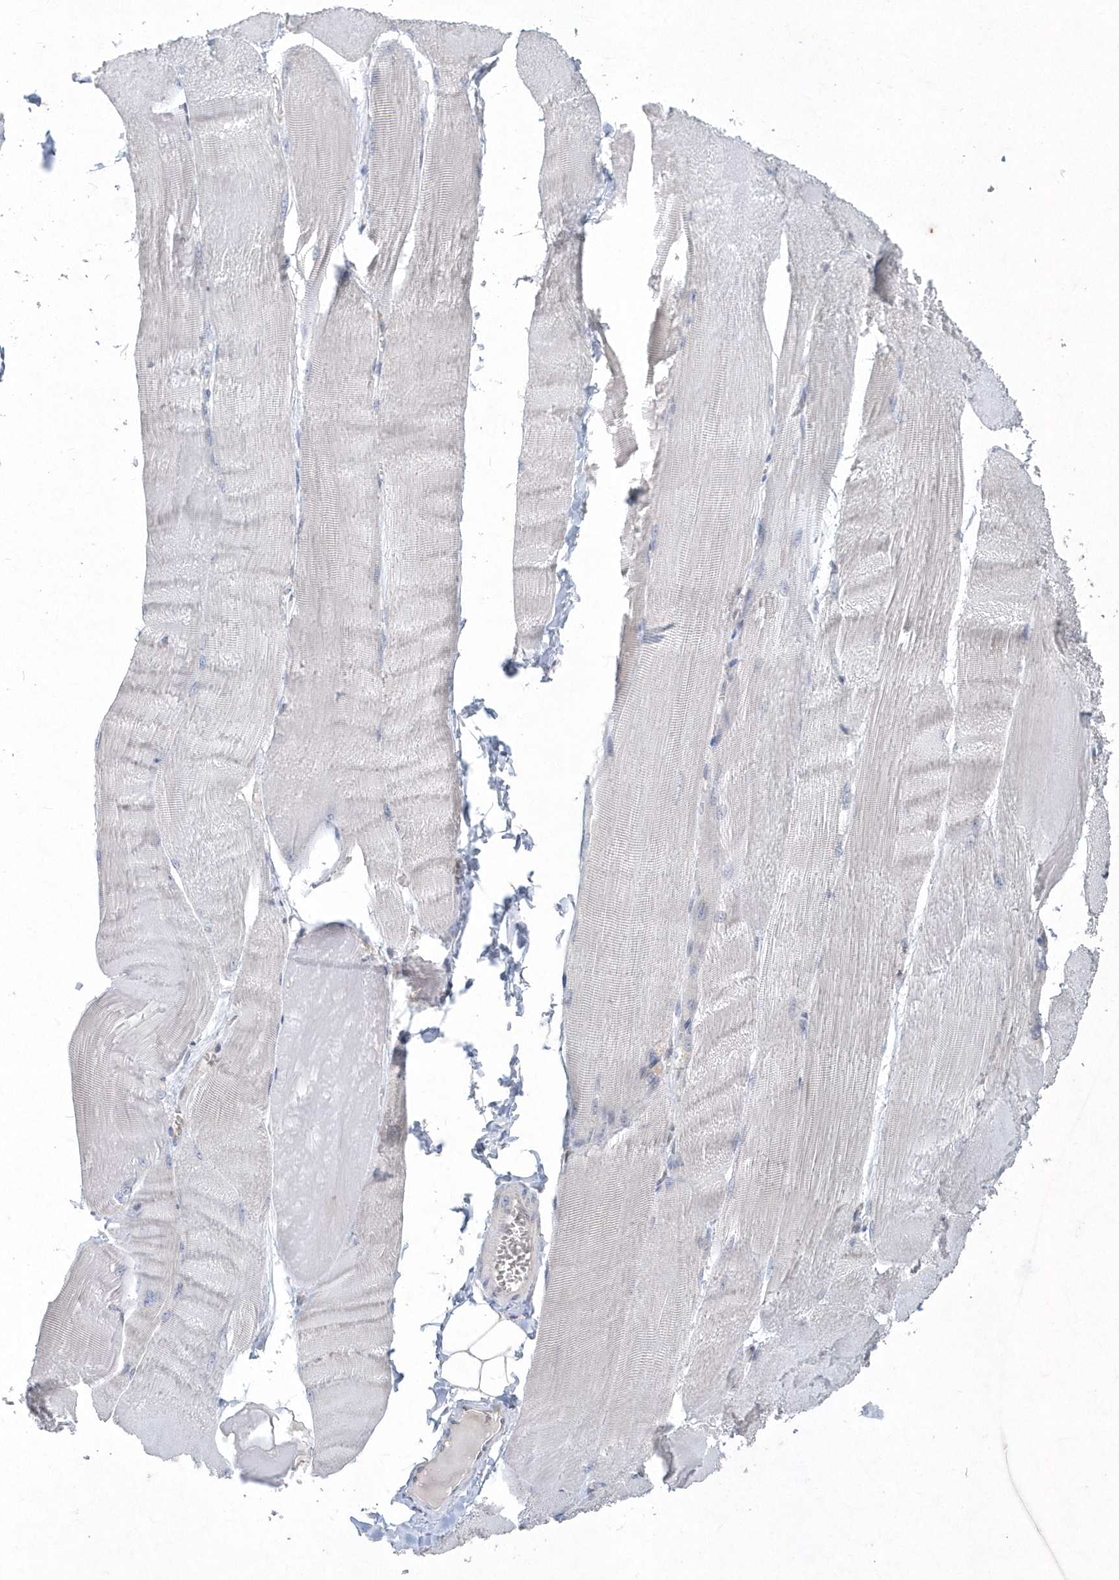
{"staining": {"intensity": "negative", "quantity": "none", "location": "none"}, "tissue": "skeletal muscle", "cell_type": "Myocytes", "image_type": "normal", "snomed": [{"axis": "morphology", "description": "Normal tissue, NOS"}, {"axis": "morphology", "description": "Basal cell carcinoma"}, {"axis": "topography", "description": "Skeletal muscle"}], "caption": "The histopathology image shows no significant expression in myocytes of skeletal muscle. (Brightfield microscopy of DAB (3,3'-diaminobenzidine) immunohistochemistry at high magnification).", "gene": "DGAT1", "patient": {"sex": "female", "age": 64}}